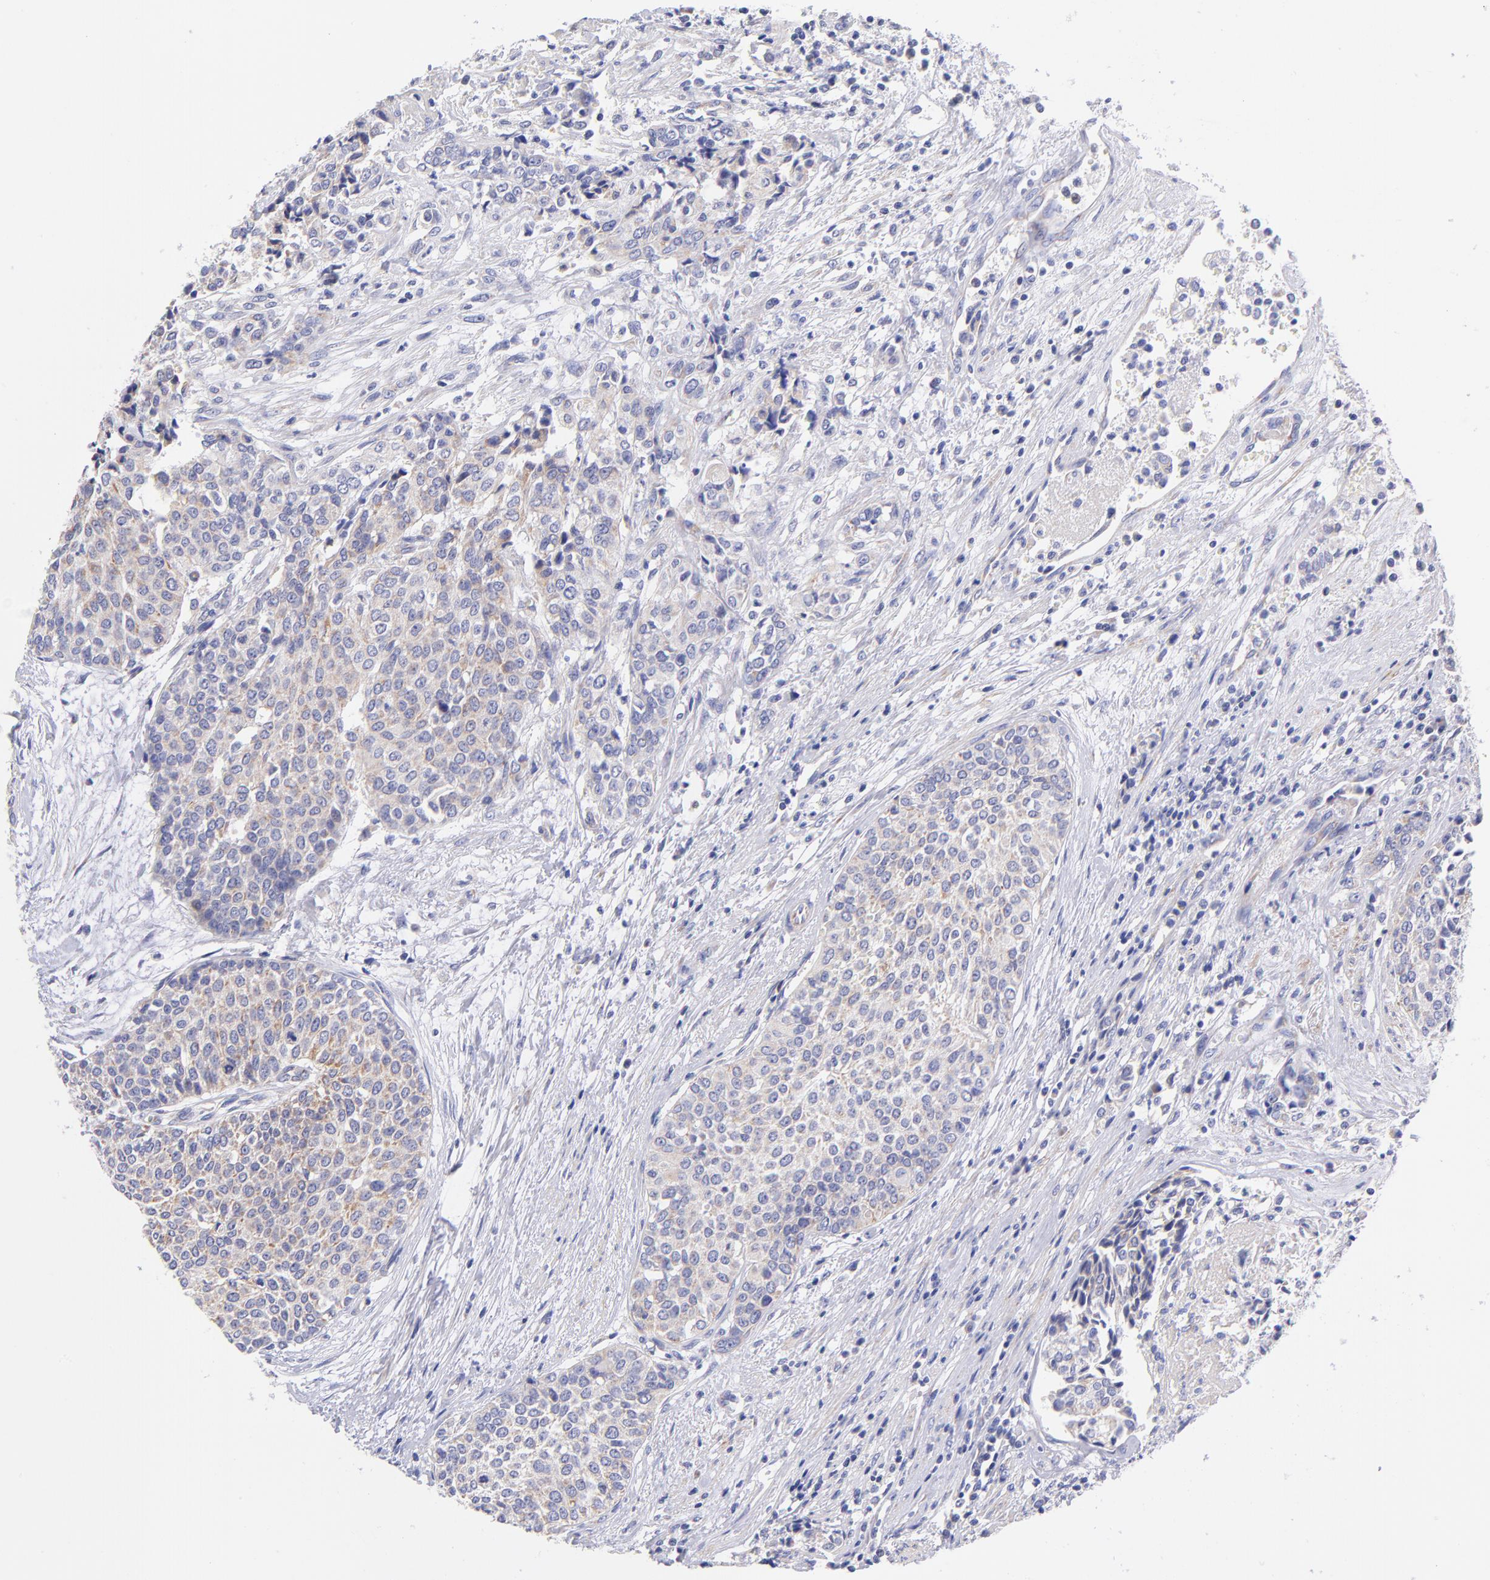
{"staining": {"intensity": "weak", "quantity": "25%-75%", "location": "cytoplasmic/membranous"}, "tissue": "urothelial cancer", "cell_type": "Tumor cells", "image_type": "cancer", "snomed": [{"axis": "morphology", "description": "Urothelial carcinoma, Low grade"}, {"axis": "topography", "description": "Urinary bladder"}], "caption": "Tumor cells demonstrate low levels of weak cytoplasmic/membranous positivity in approximately 25%-75% of cells in human urothelial cancer.", "gene": "NDUFB7", "patient": {"sex": "female", "age": 73}}